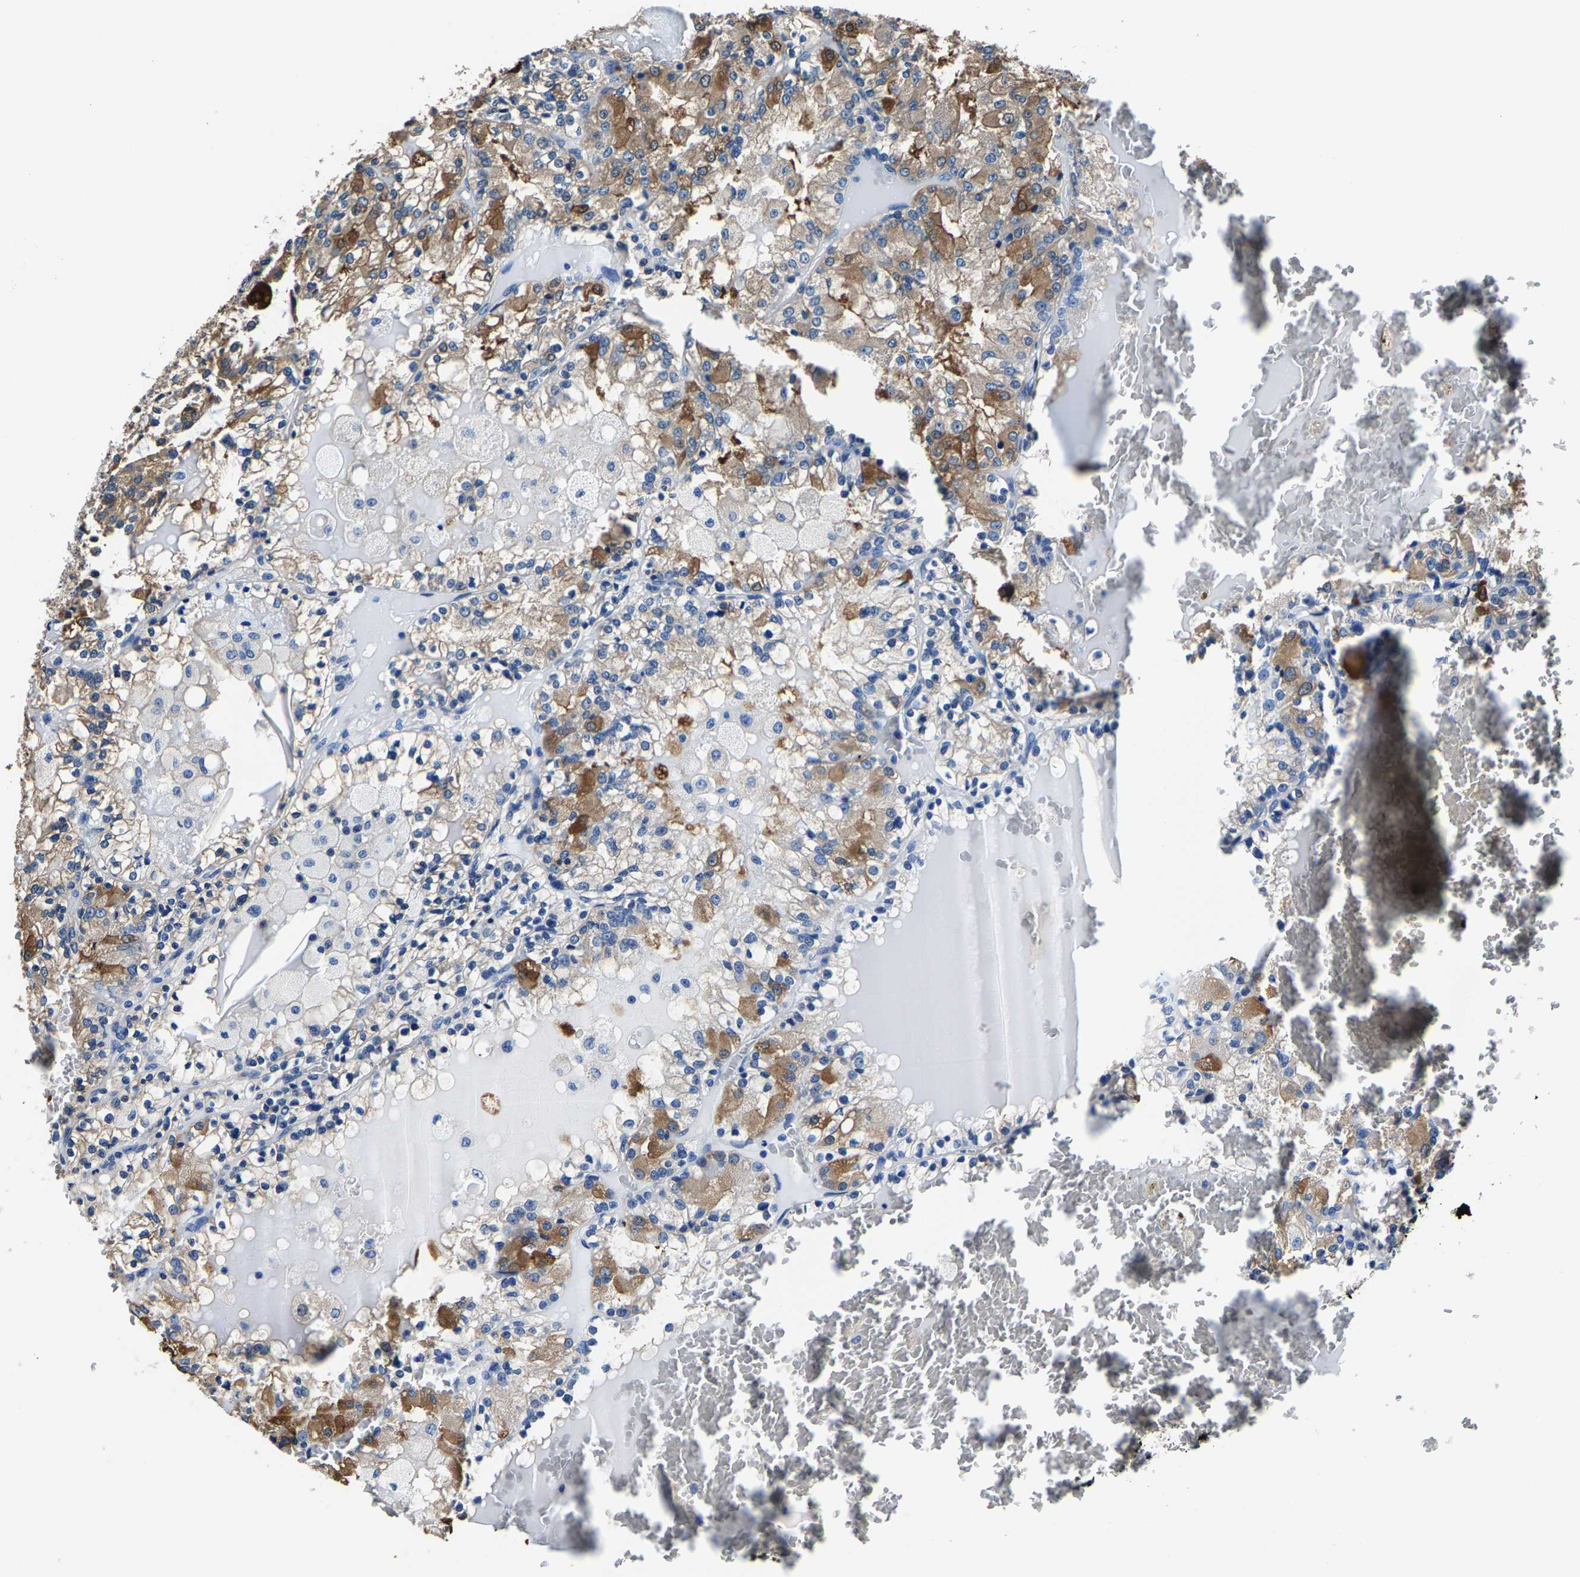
{"staining": {"intensity": "moderate", "quantity": "25%-75%", "location": "cytoplasmic/membranous"}, "tissue": "renal cancer", "cell_type": "Tumor cells", "image_type": "cancer", "snomed": [{"axis": "morphology", "description": "Adenocarcinoma, NOS"}, {"axis": "topography", "description": "Kidney"}], "caption": "Protein expression analysis of renal cancer exhibits moderate cytoplasmic/membranous positivity in approximately 25%-75% of tumor cells.", "gene": "ALDOB", "patient": {"sex": "female", "age": 56}}